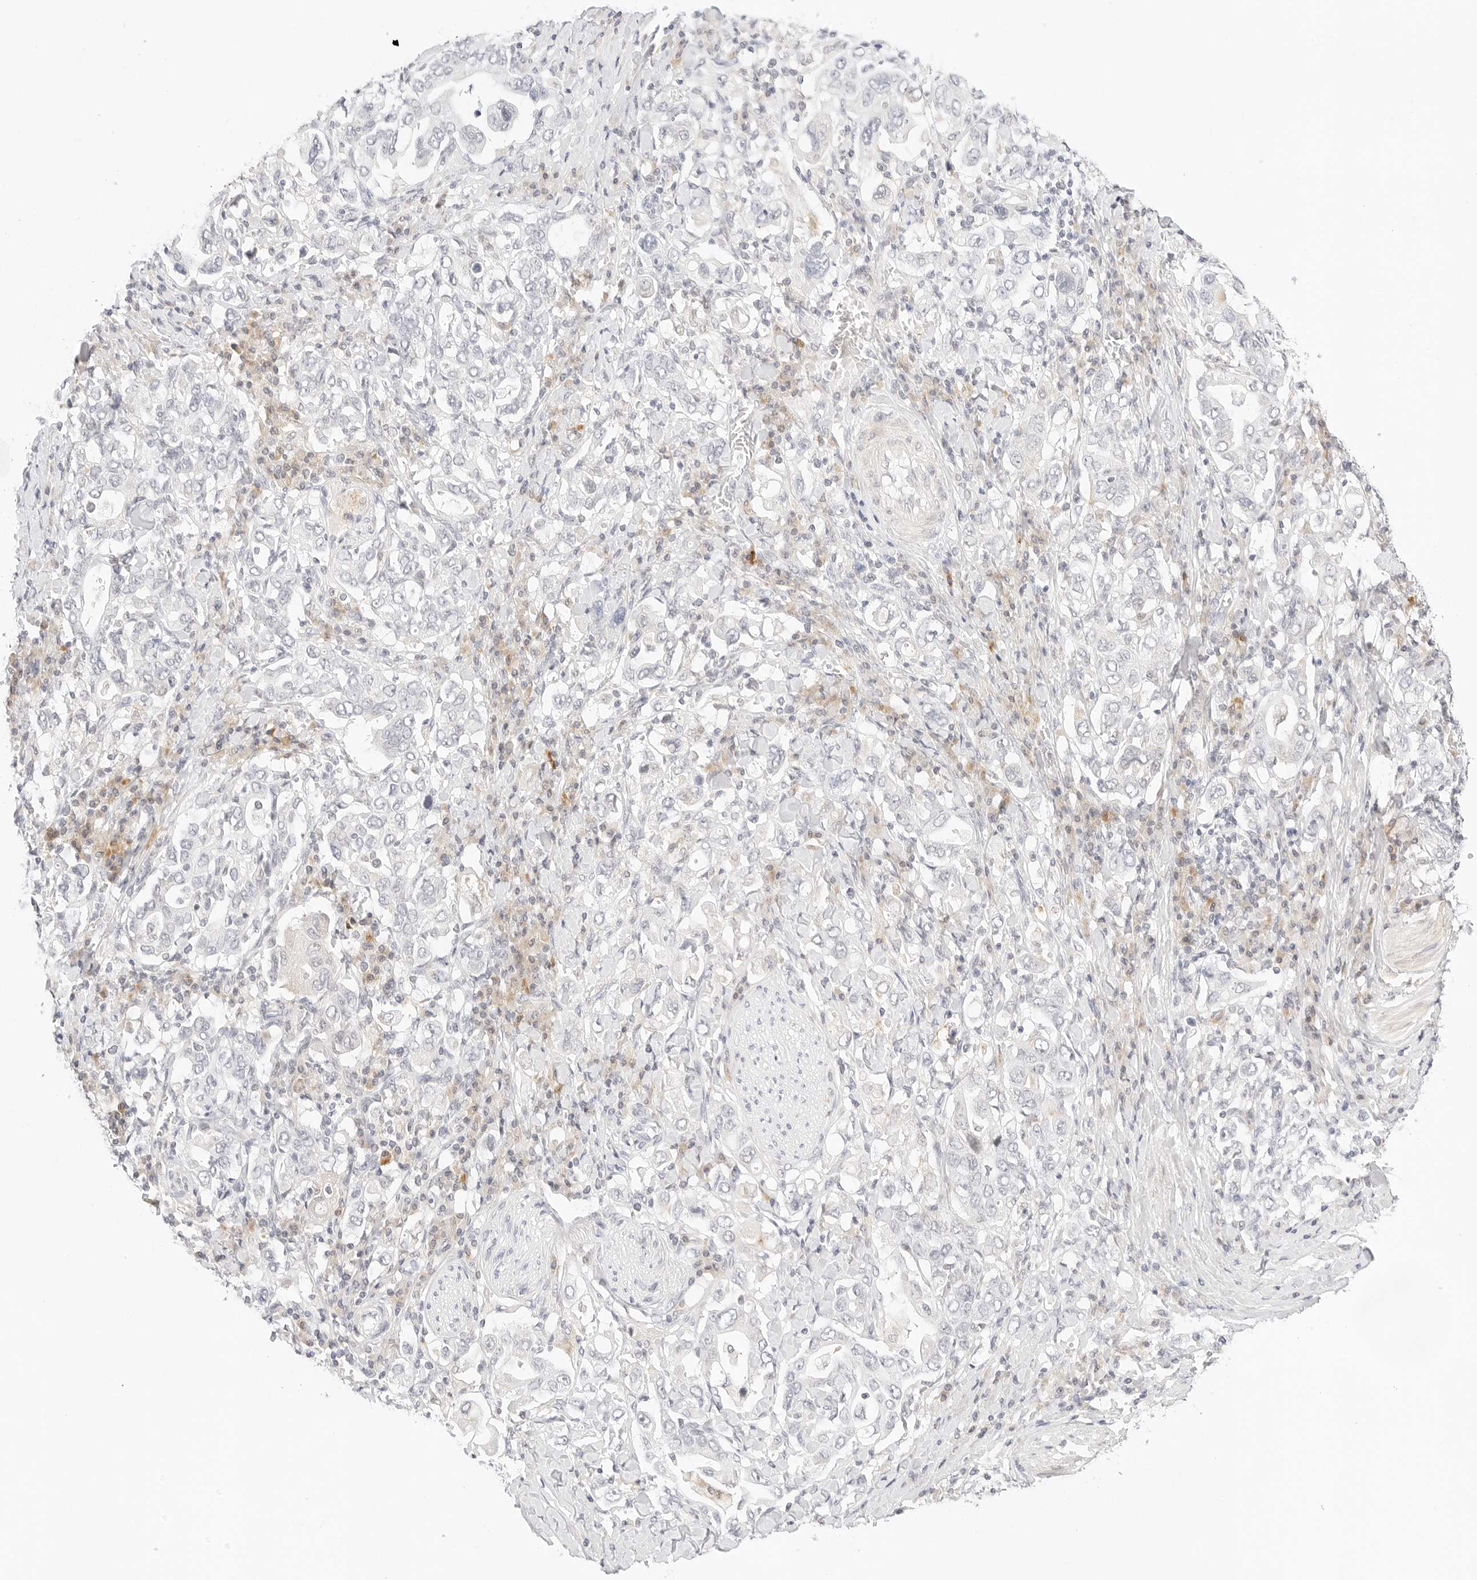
{"staining": {"intensity": "negative", "quantity": "none", "location": "none"}, "tissue": "stomach cancer", "cell_type": "Tumor cells", "image_type": "cancer", "snomed": [{"axis": "morphology", "description": "Adenocarcinoma, NOS"}, {"axis": "topography", "description": "Stomach, upper"}], "caption": "This is a image of IHC staining of adenocarcinoma (stomach), which shows no staining in tumor cells.", "gene": "XKR4", "patient": {"sex": "male", "age": 62}}